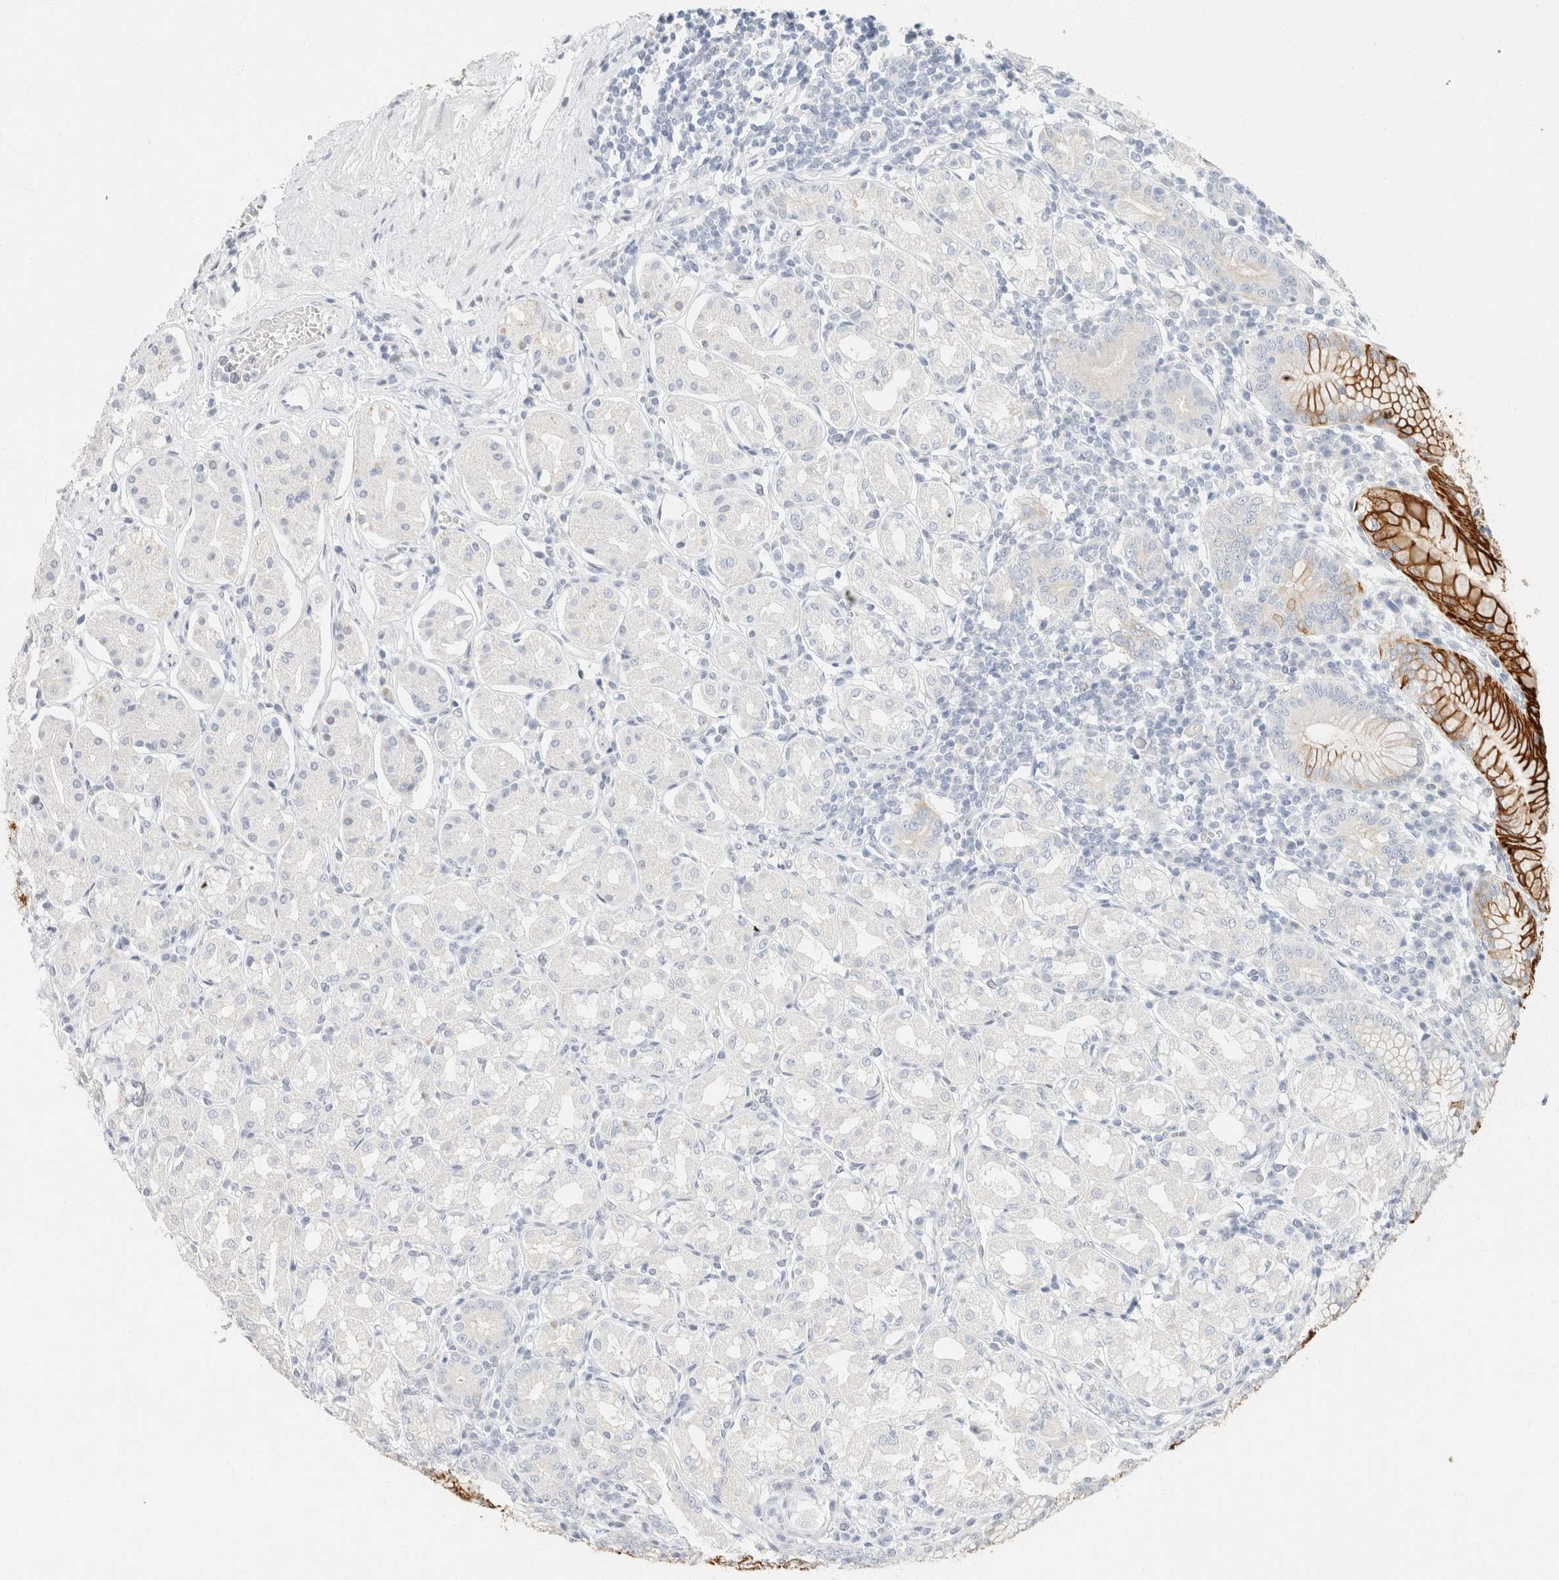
{"staining": {"intensity": "strong", "quantity": "<25%", "location": "cytoplasmic/membranous"}, "tissue": "stomach", "cell_type": "Glandular cells", "image_type": "normal", "snomed": [{"axis": "morphology", "description": "Normal tissue, NOS"}, {"axis": "topography", "description": "Stomach"}, {"axis": "topography", "description": "Stomach, lower"}], "caption": "Strong cytoplasmic/membranous protein staining is seen in approximately <25% of glandular cells in stomach.", "gene": "KRT20", "patient": {"sex": "female", "age": 56}}